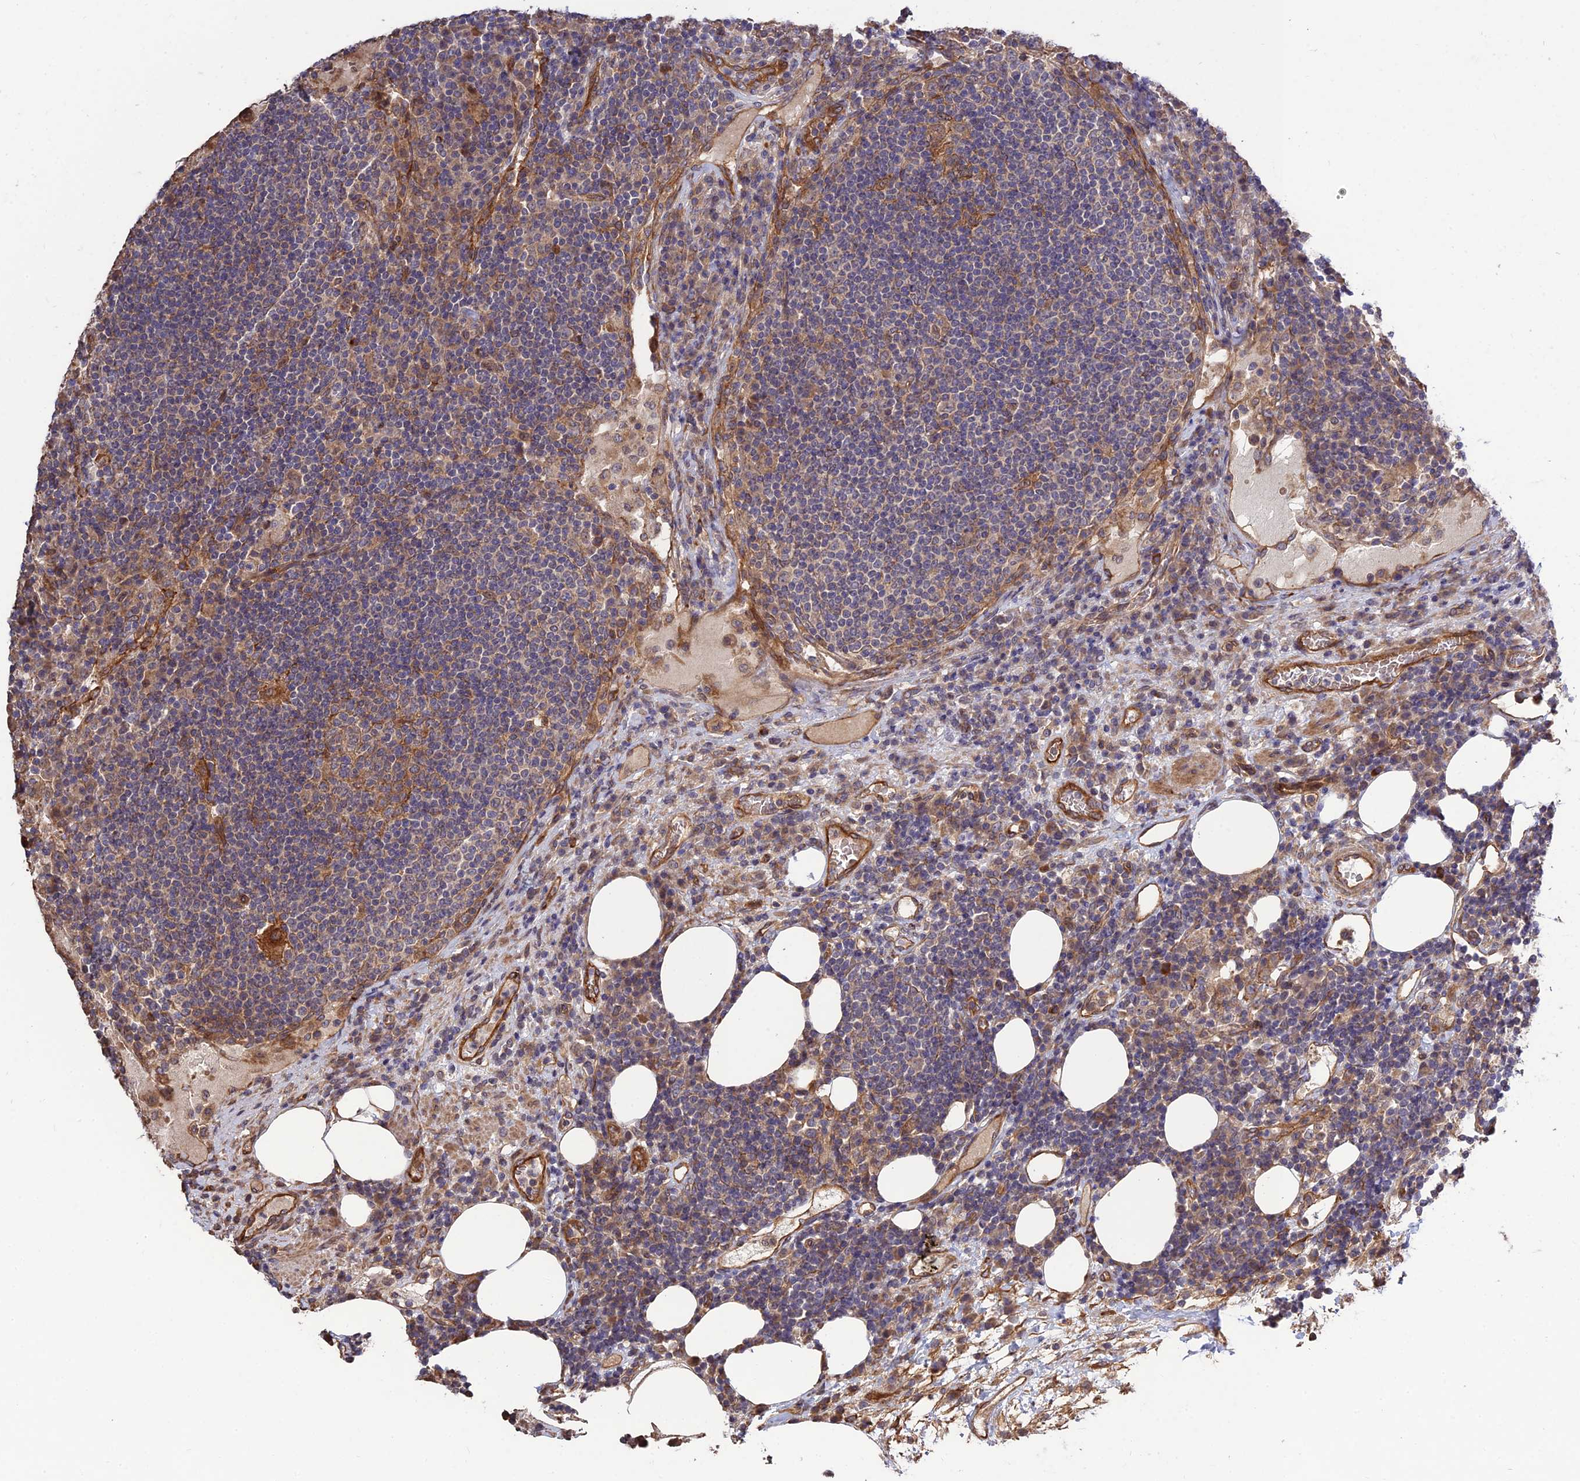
{"staining": {"intensity": "weak", "quantity": "25%-75%", "location": "cytoplasmic/membranous"}, "tissue": "lymph node", "cell_type": "Germinal center cells", "image_type": "normal", "snomed": [{"axis": "morphology", "description": "Normal tissue, NOS"}, {"axis": "topography", "description": "Lymph node"}], "caption": "Immunohistochemical staining of benign lymph node demonstrates 25%-75% levels of weak cytoplasmic/membranous protein expression in about 25%-75% of germinal center cells.", "gene": "CRTAP", "patient": {"sex": "female", "age": 53}}